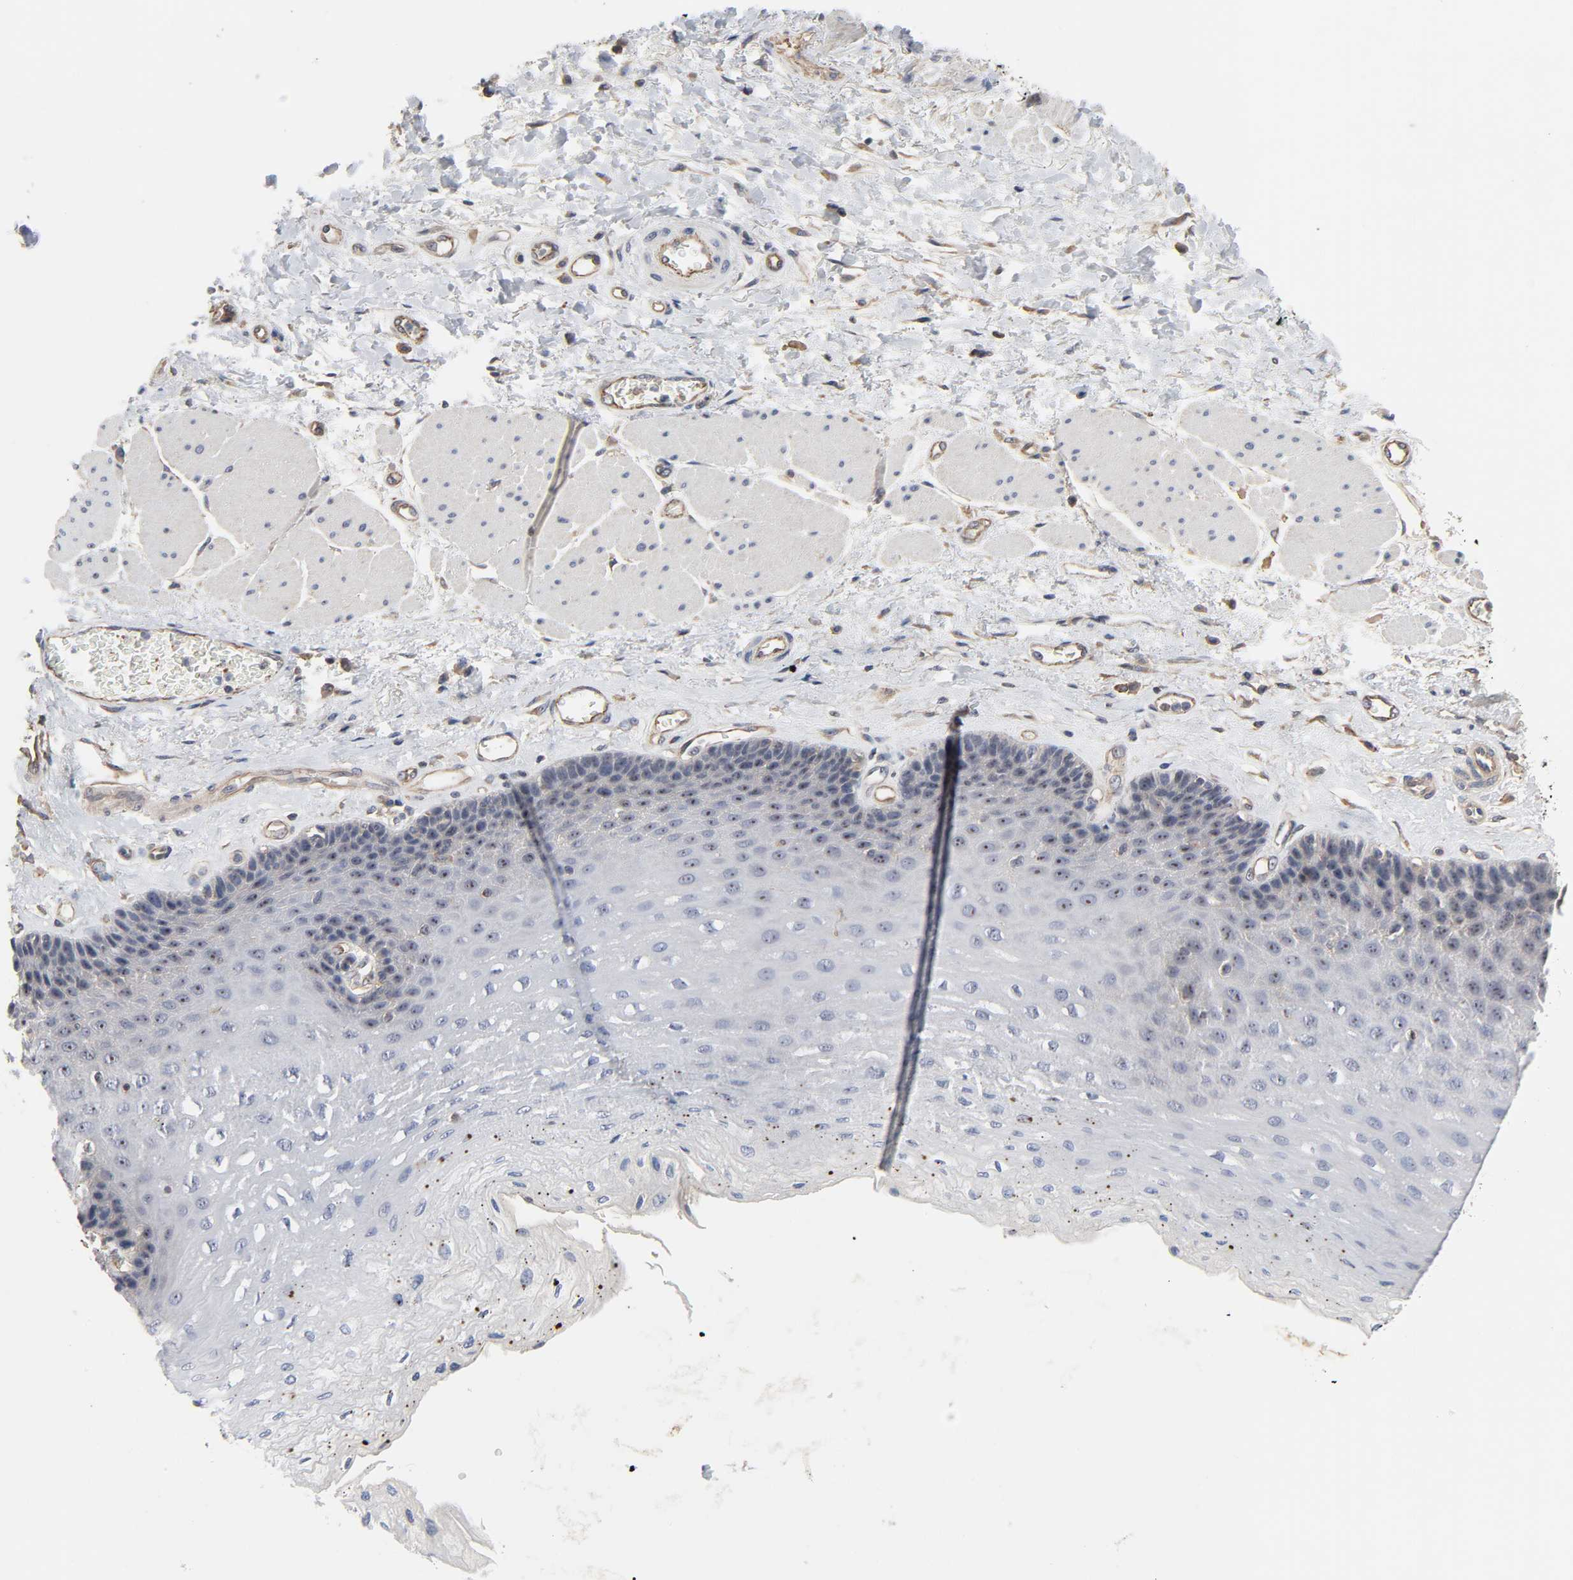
{"staining": {"intensity": "weak", "quantity": "<25%", "location": "cytoplasmic/membranous,nuclear"}, "tissue": "esophagus", "cell_type": "Squamous epithelial cells", "image_type": "normal", "snomed": [{"axis": "morphology", "description": "Normal tissue, NOS"}, {"axis": "topography", "description": "Esophagus"}], "caption": "This is an IHC histopathology image of unremarkable human esophagus. There is no positivity in squamous epithelial cells.", "gene": "DDX10", "patient": {"sex": "female", "age": 72}}